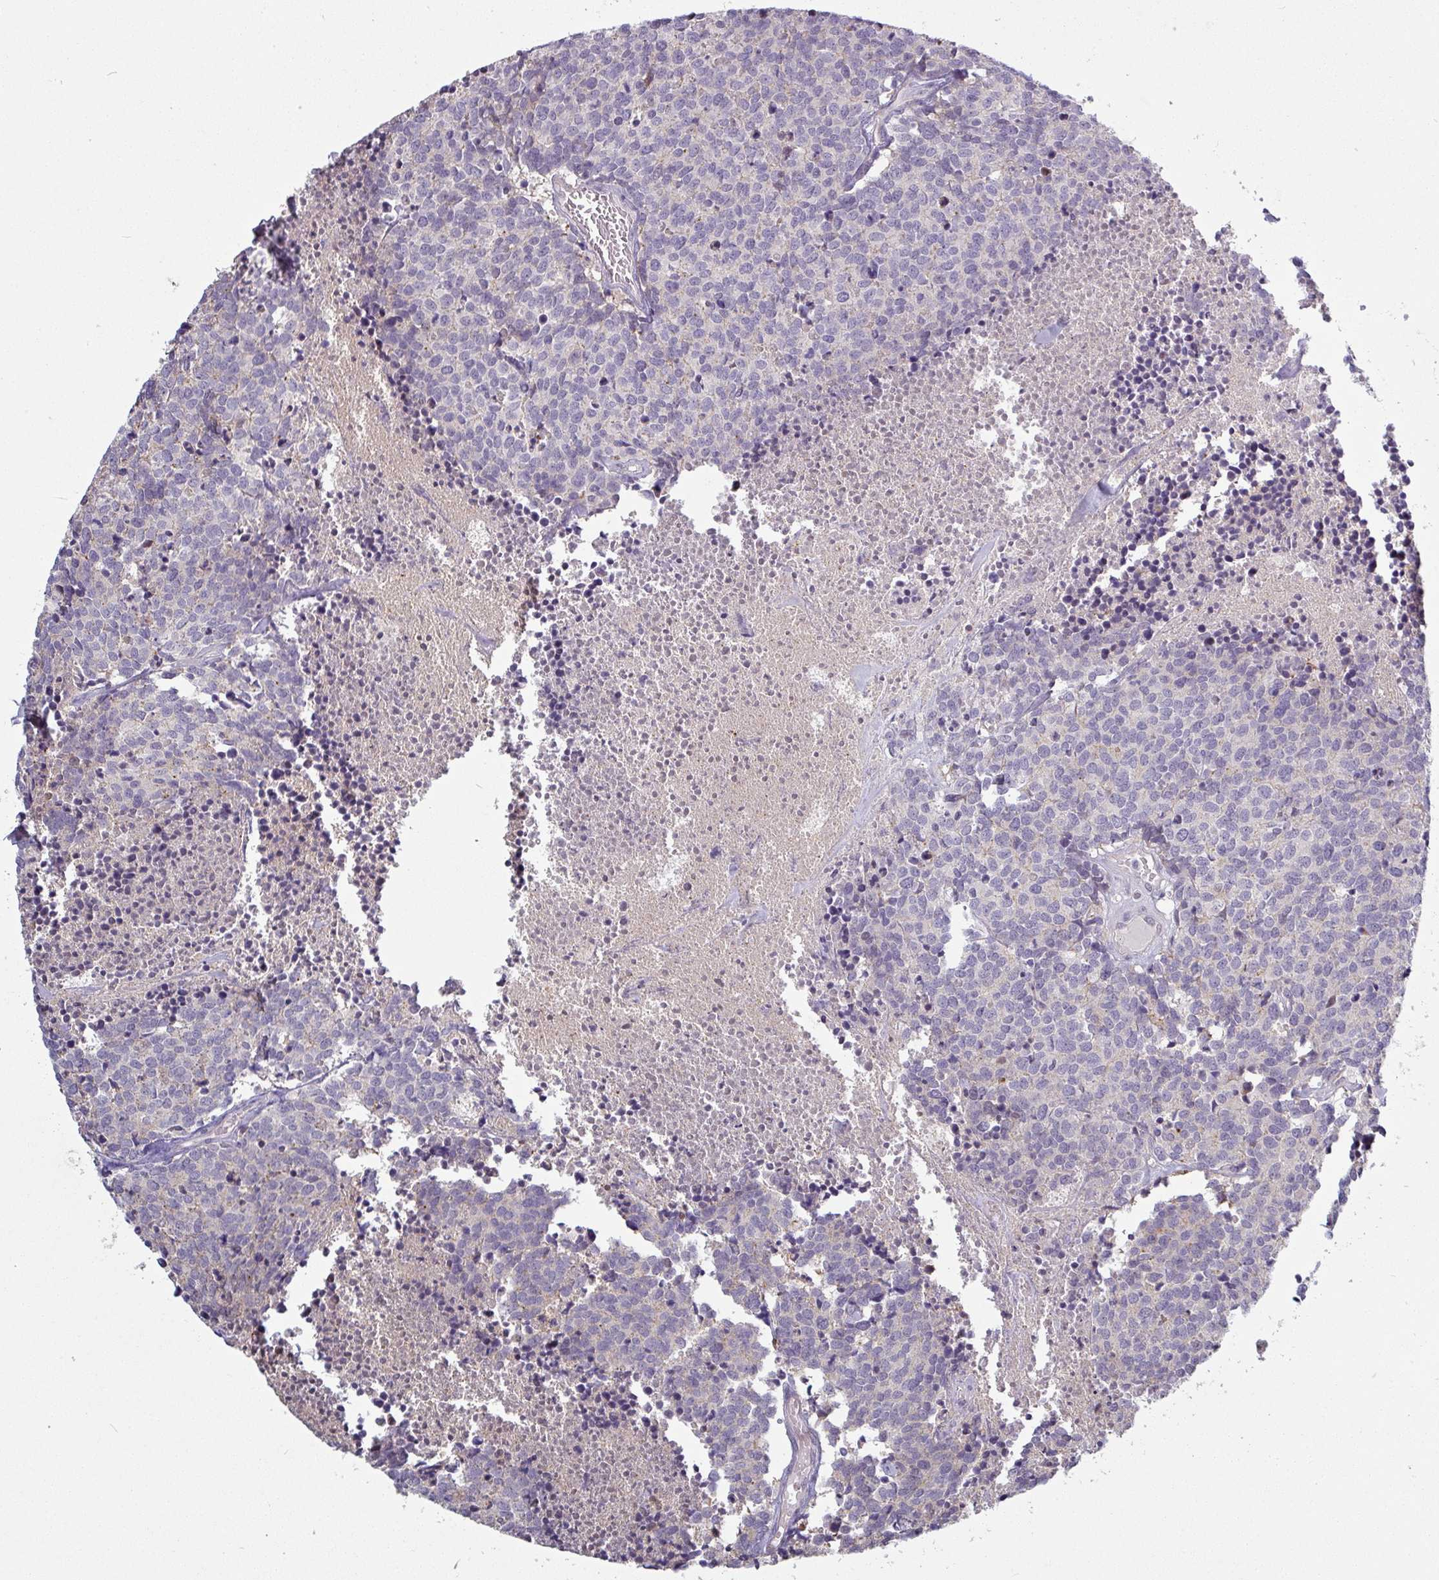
{"staining": {"intensity": "negative", "quantity": "none", "location": "none"}, "tissue": "carcinoid", "cell_type": "Tumor cells", "image_type": "cancer", "snomed": [{"axis": "morphology", "description": "Carcinoid, malignant, NOS"}, {"axis": "topography", "description": "Skin"}], "caption": "IHC micrograph of neoplastic tissue: carcinoid stained with DAB reveals no significant protein expression in tumor cells.", "gene": "C2orf16", "patient": {"sex": "female", "age": 79}}